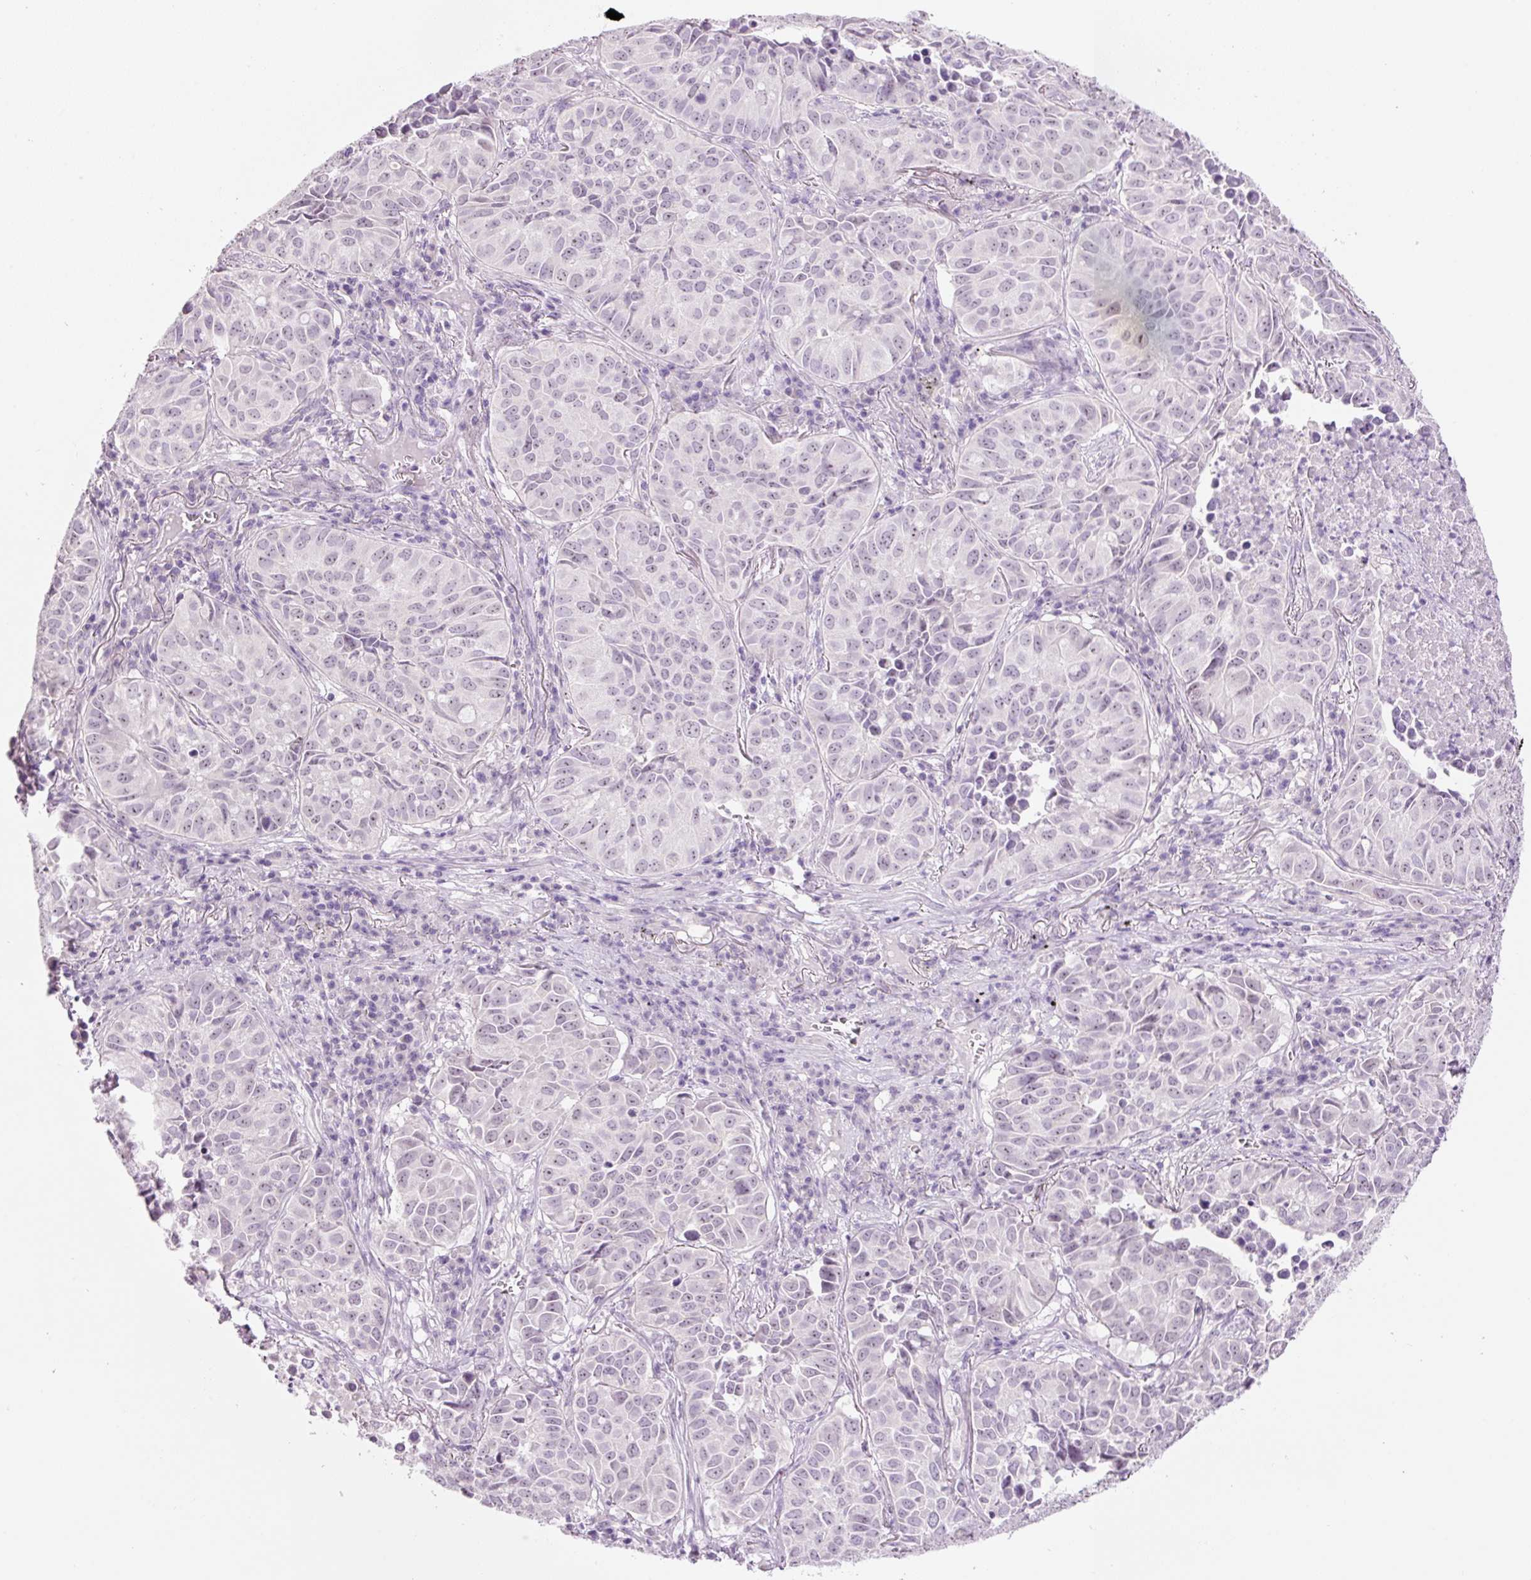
{"staining": {"intensity": "negative", "quantity": "none", "location": "none"}, "tissue": "lung cancer", "cell_type": "Tumor cells", "image_type": "cancer", "snomed": [{"axis": "morphology", "description": "Adenocarcinoma, NOS"}, {"axis": "topography", "description": "Lung"}], "caption": "This is an immunohistochemistry histopathology image of lung cancer (adenocarcinoma). There is no positivity in tumor cells.", "gene": "GCG", "patient": {"sex": "female", "age": 50}}